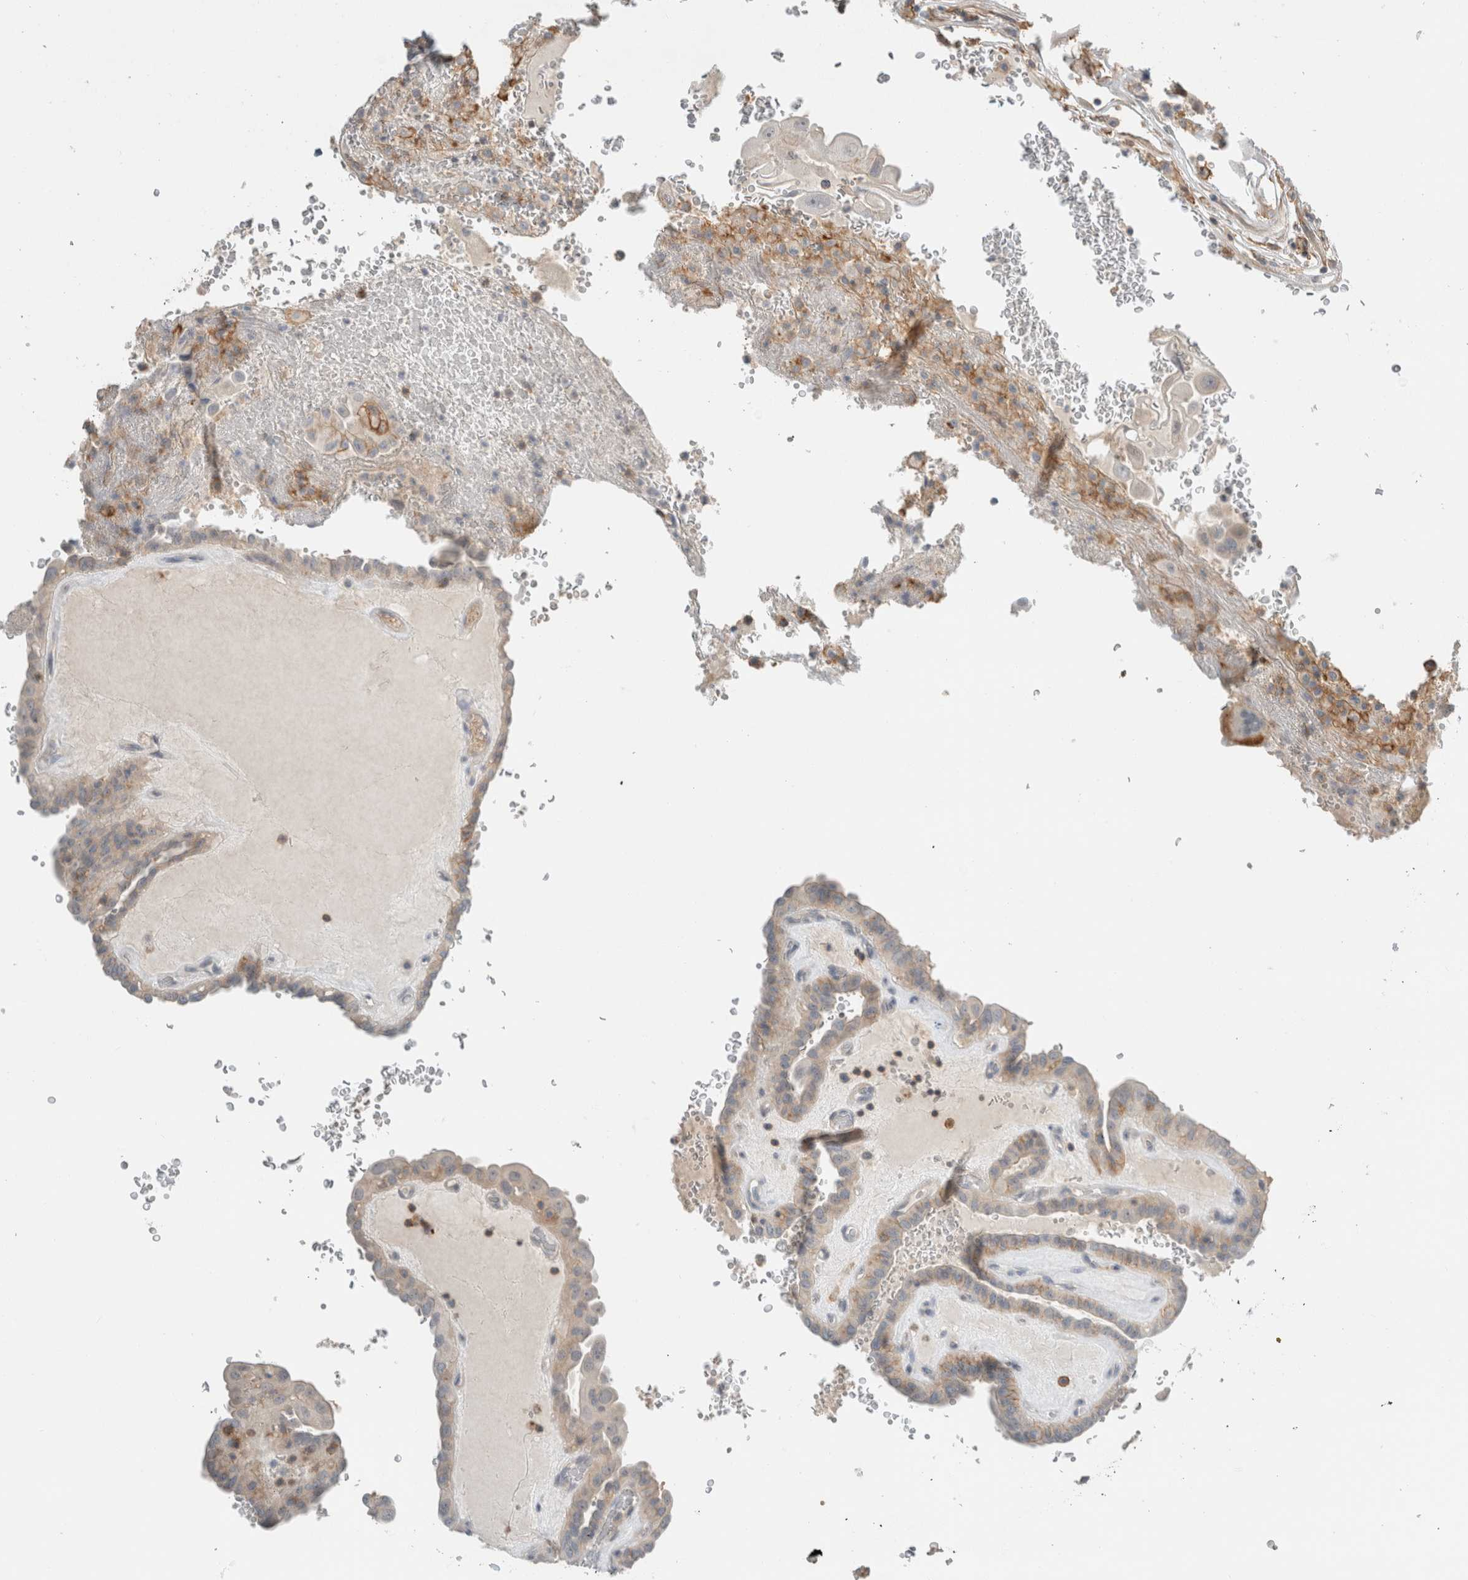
{"staining": {"intensity": "moderate", "quantity": "25%-75%", "location": "cytoplasmic/membranous"}, "tissue": "thyroid cancer", "cell_type": "Tumor cells", "image_type": "cancer", "snomed": [{"axis": "morphology", "description": "Papillary adenocarcinoma, NOS"}, {"axis": "topography", "description": "Thyroid gland"}], "caption": "Protein analysis of thyroid papillary adenocarcinoma tissue reveals moderate cytoplasmic/membranous expression in about 25%-75% of tumor cells. The staining is performed using DAB (3,3'-diaminobenzidine) brown chromogen to label protein expression. The nuclei are counter-stained blue using hematoxylin.", "gene": "ERCC6L2", "patient": {"sex": "male", "age": 77}}